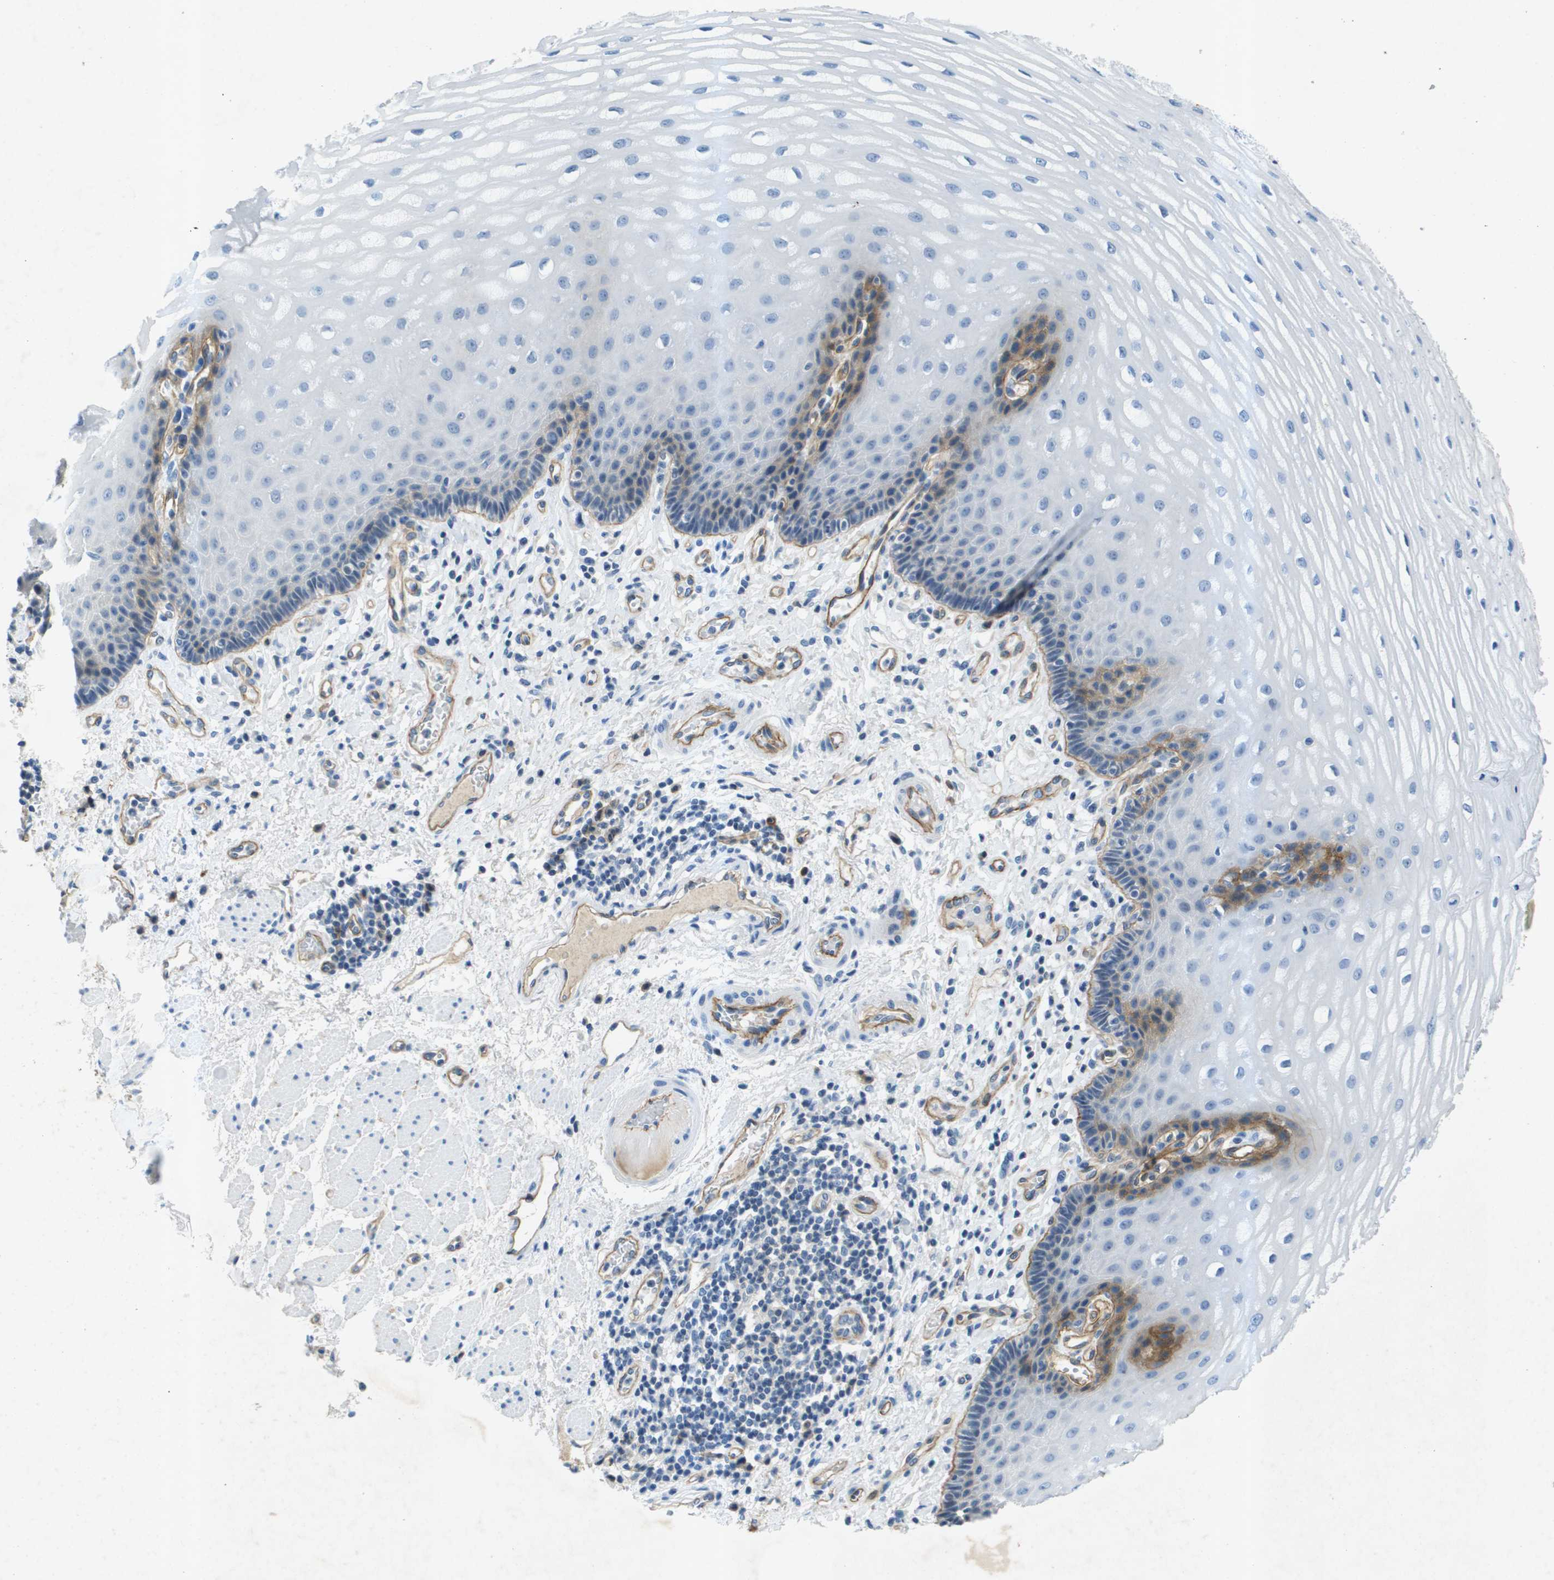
{"staining": {"intensity": "moderate", "quantity": "<25%", "location": "cytoplasmic/membranous"}, "tissue": "esophagus", "cell_type": "Squamous epithelial cells", "image_type": "normal", "snomed": [{"axis": "morphology", "description": "Normal tissue, NOS"}, {"axis": "topography", "description": "Esophagus"}], "caption": "Immunohistochemistry histopathology image of normal esophagus: human esophagus stained using IHC displays low levels of moderate protein expression localized specifically in the cytoplasmic/membranous of squamous epithelial cells, appearing as a cytoplasmic/membranous brown color.", "gene": "ITGA6", "patient": {"sex": "male", "age": 54}}